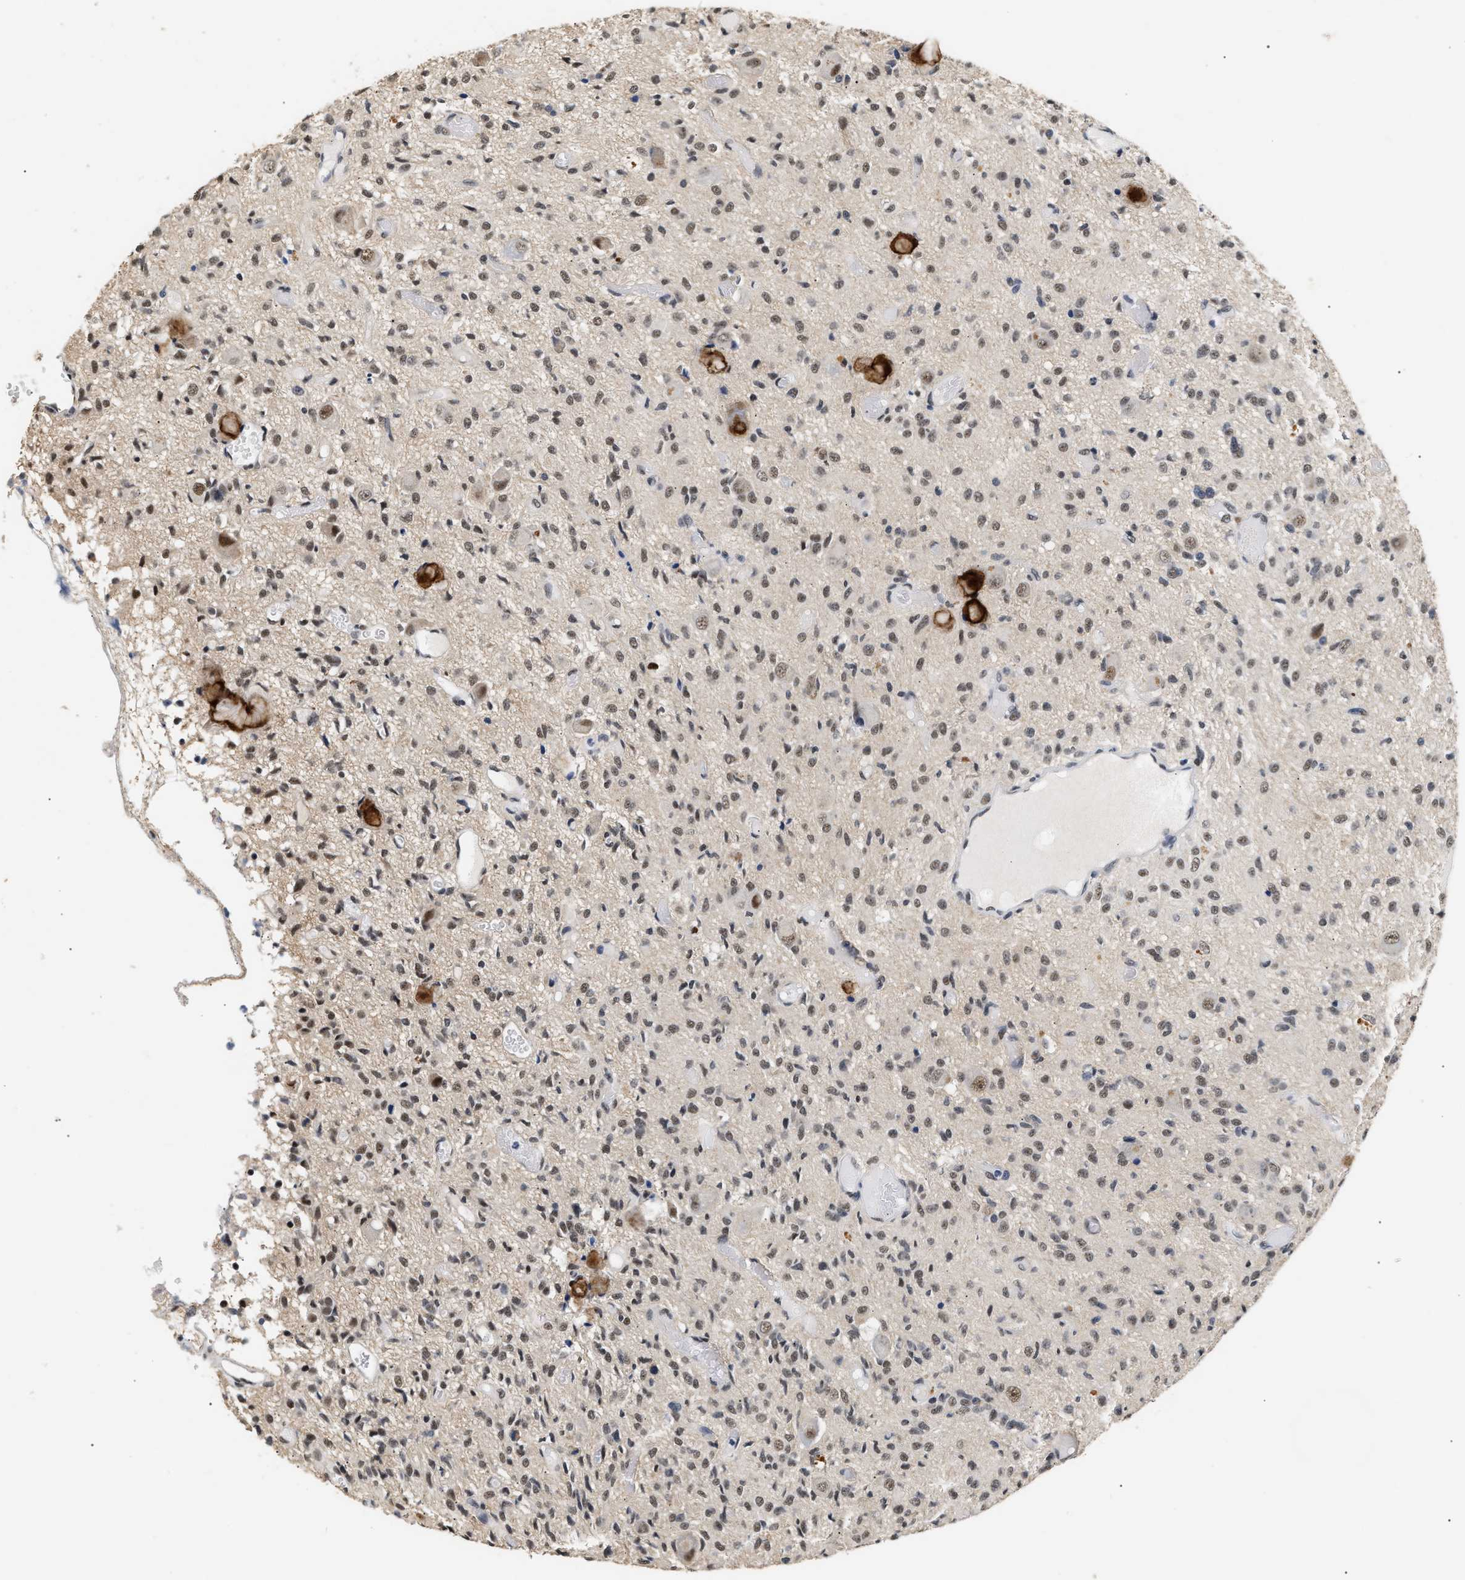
{"staining": {"intensity": "weak", "quantity": ">75%", "location": "nuclear"}, "tissue": "glioma", "cell_type": "Tumor cells", "image_type": "cancer", "snomed": [{"axis": "morphology", "description": "Glioma, malignant, High grade"}, {"axis": "topography", "description": "Brain"}], "caption": "A micrograph of human malignant high-grade glioma stained for a protein displays weak nuclear brown staining in tumor cells.", "gene": "THOC1", "patient": {"sex": "female", "age": 59}}